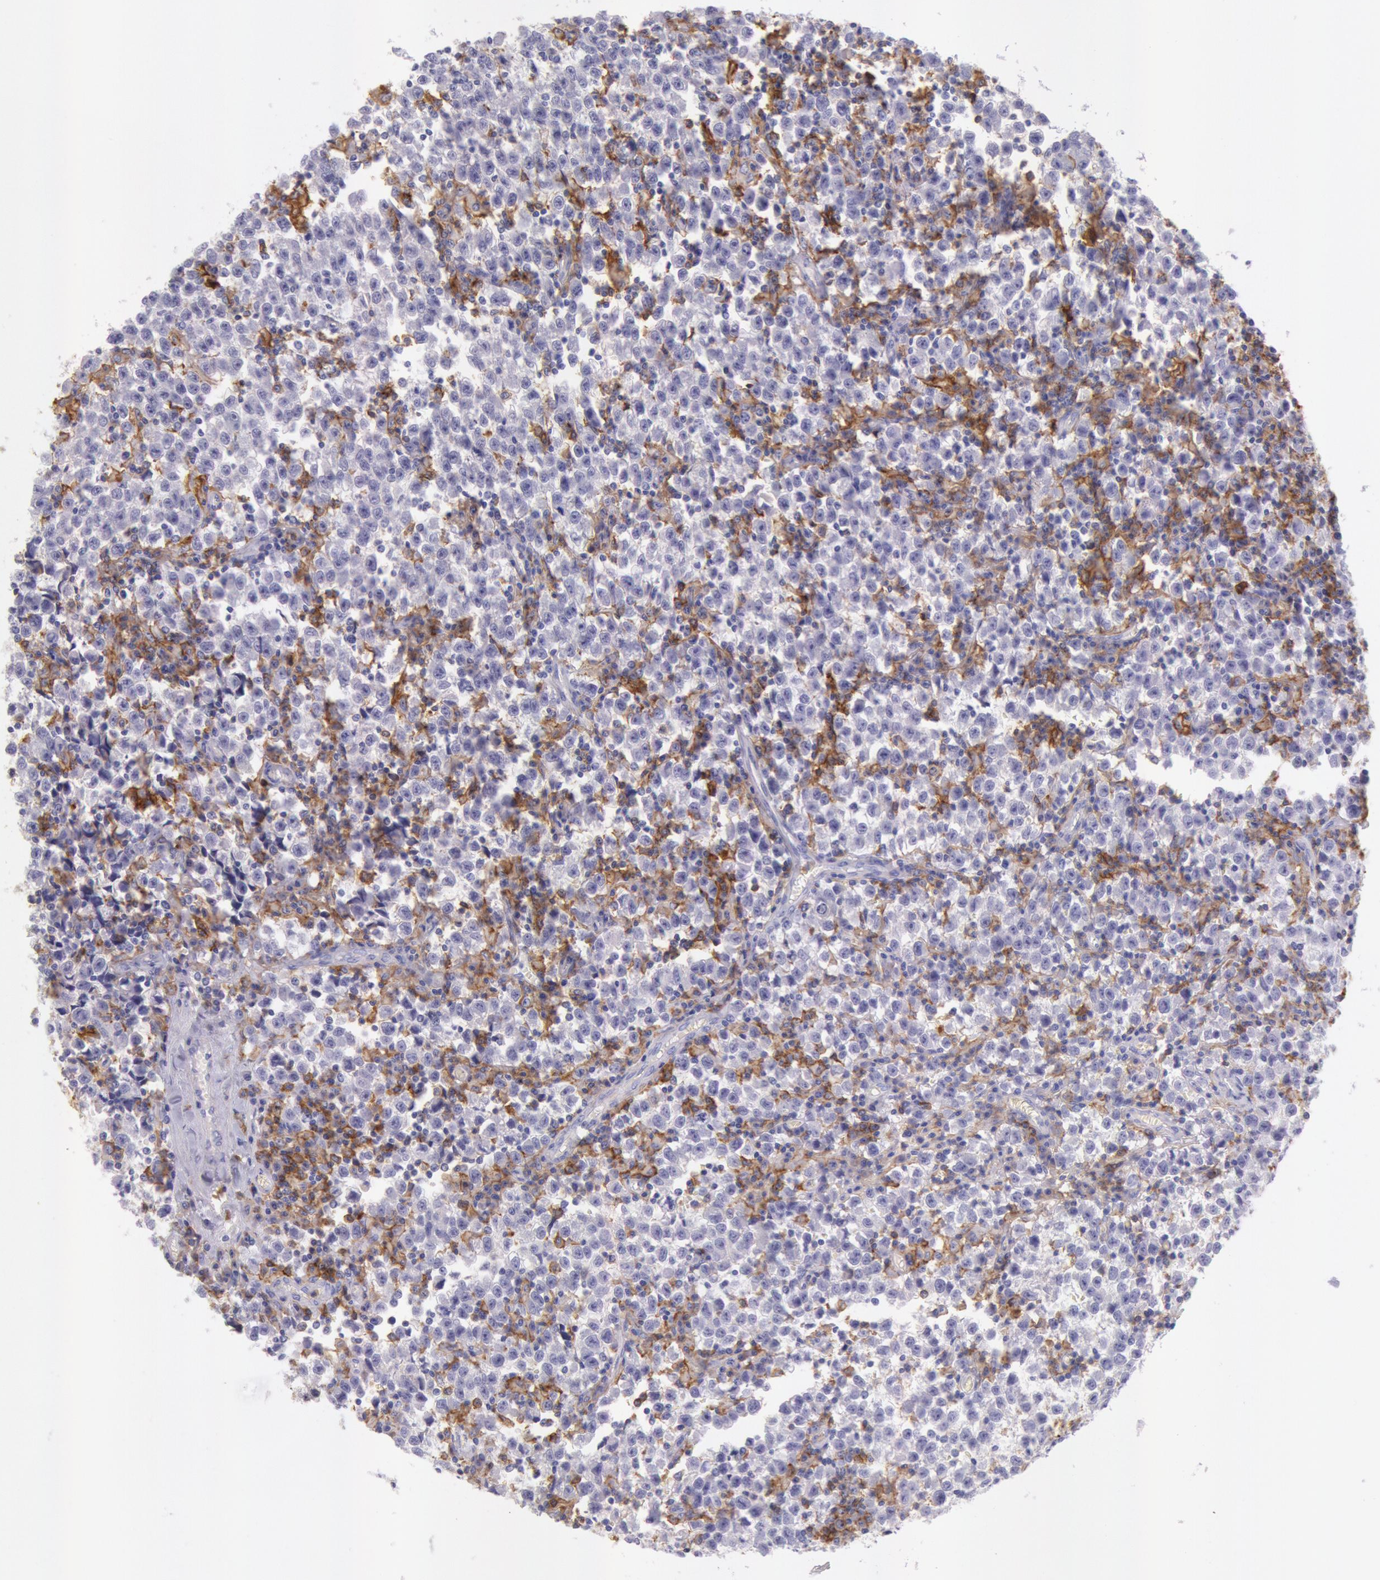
{"staining": {"intensity": "negative", "quantity": "none", "location": "none"}, "tissue": "testis cancer", "cell_type": "Tumor cells", "image_type": "cancer", "snomed": [{"axis": "morphology", "description": "Seminoma, NOS"}, {"axis": "topography", "description": "Testis"}], "caption": "High magnification brightfield microscopy of testis seminoma stained with DAB (brown) and counterstained with hematoxylin (blue): tumor cells show no significant positivity. Nuclei are stained in blue.", "gene": "LYN", "patient": {"sex": "male", "age": 35}}